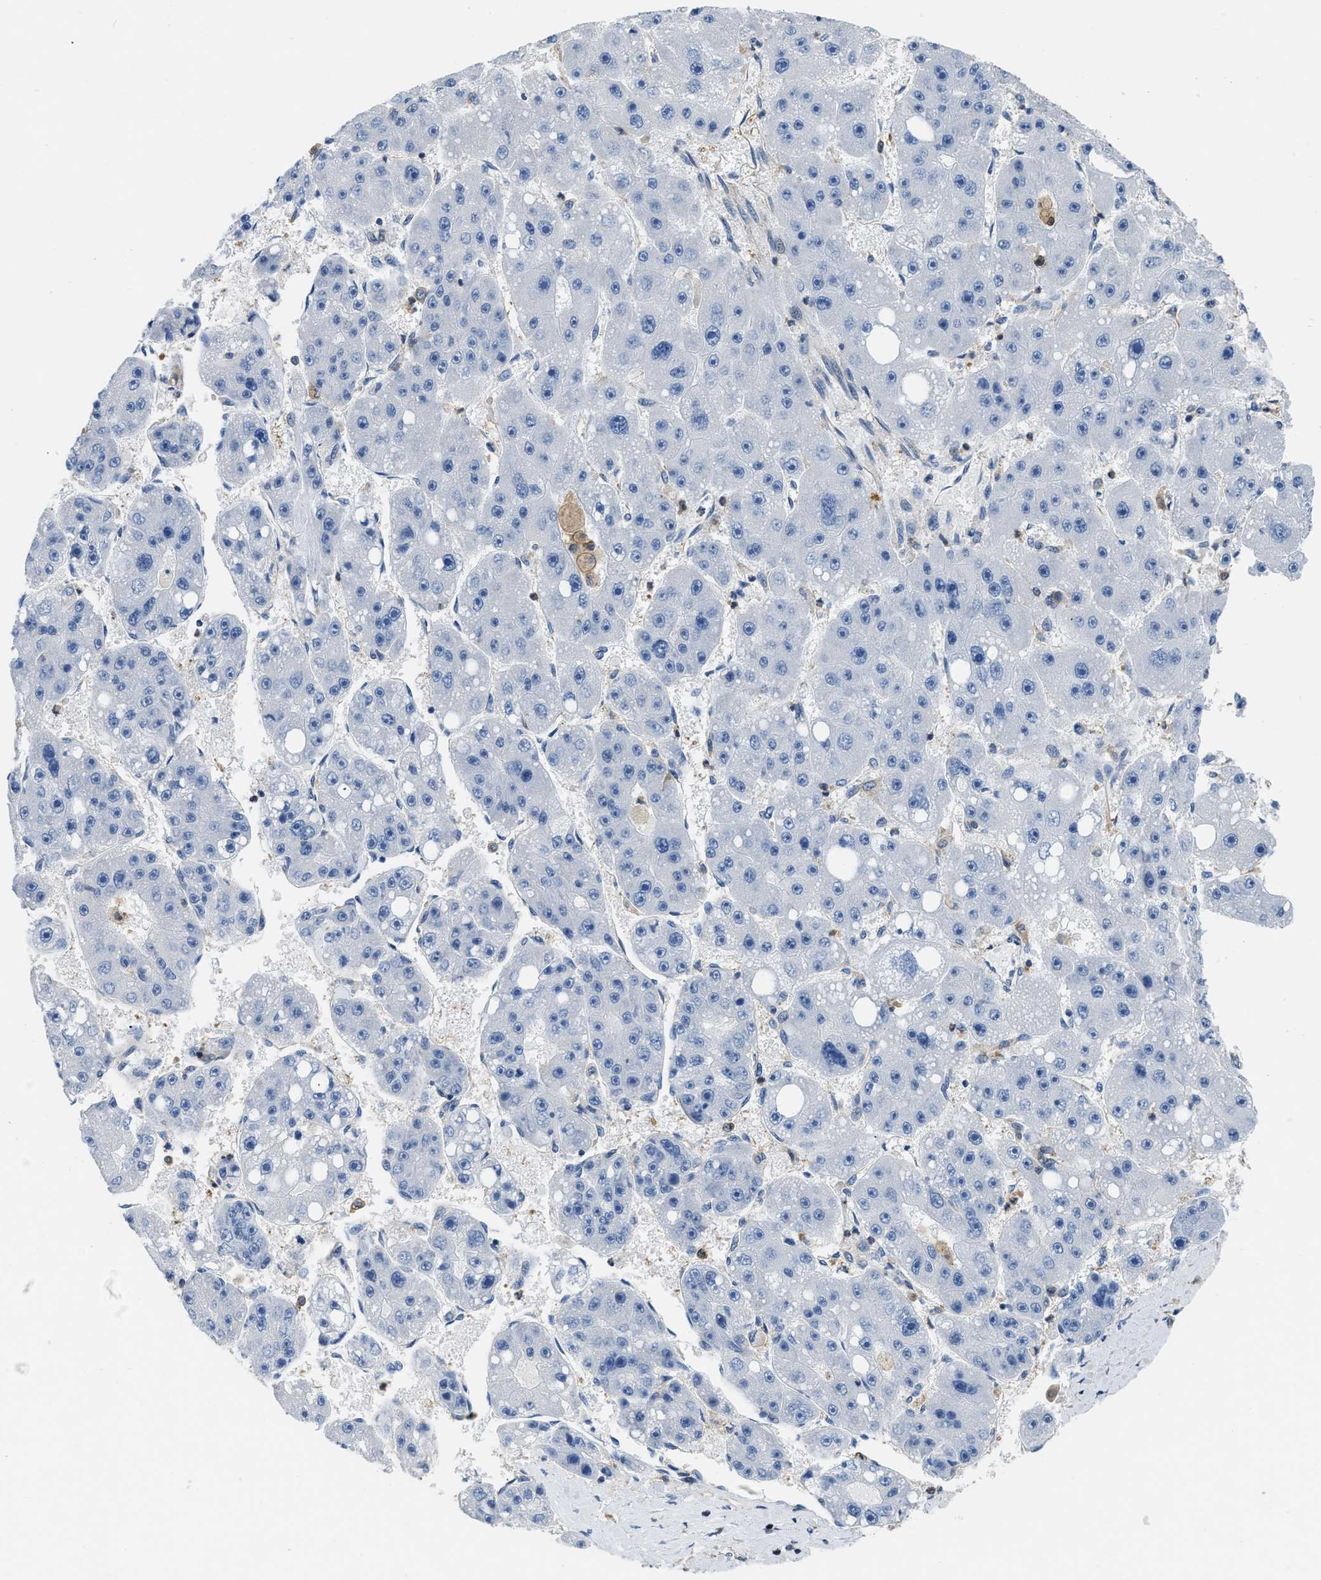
{"staining": {"intensity": "negative", "quantity": "none", "location": "none"}, "tissue": "liver cancer", "cell_type": "Tumor cells", "image_type": "cancer", "snomed": [{"axis": "morphology", "description": "Carcinoma, Hepatocellular, NOS"}, {"axis": "topography", "description": "Liver"}], "caption": "A histopathology image of human liver cancer is negative for staining in tumor cells.", "gene": "PKM", "patient": {"sex": "female", "age": 61}}